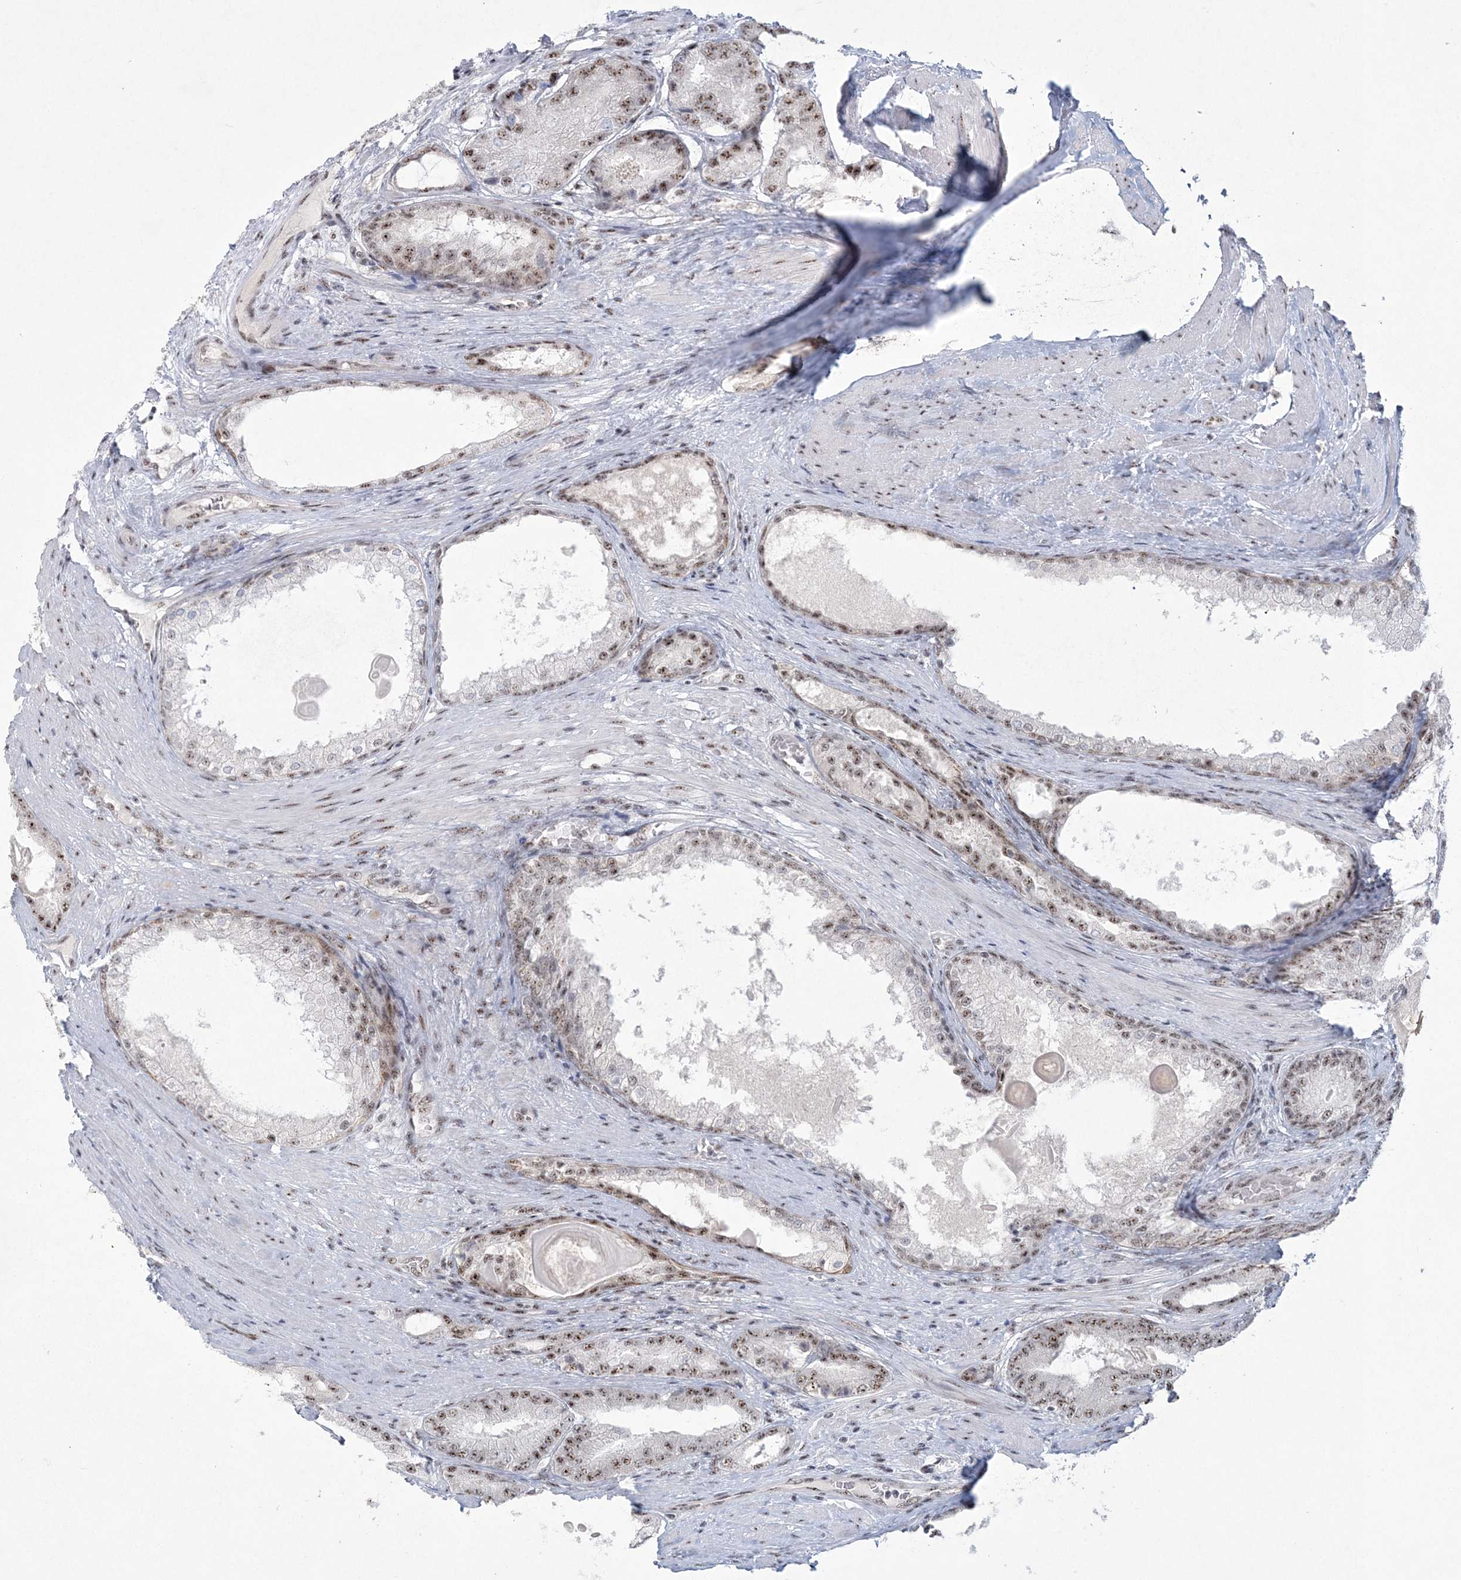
{"staining": {"intensity": "moderate", "quantity": ">75%", "location": "nuclear"}, "tissue": "prostate cancer", "cell_type": "Tumor cells", "image_type": "cancer", "snomed": [{"axis": "morphology", "description": "Adenocarcinoma, High grade"}, {"axis": "topography", "description": "Prostate"}], "caption": "Adenocarcinoma (high-grade) (prostate) stained with a protein marker demonstrates moderate staining in tumor cells.", "gene": "KDM6B", "patient": {"sex": "male", "age": 60}}